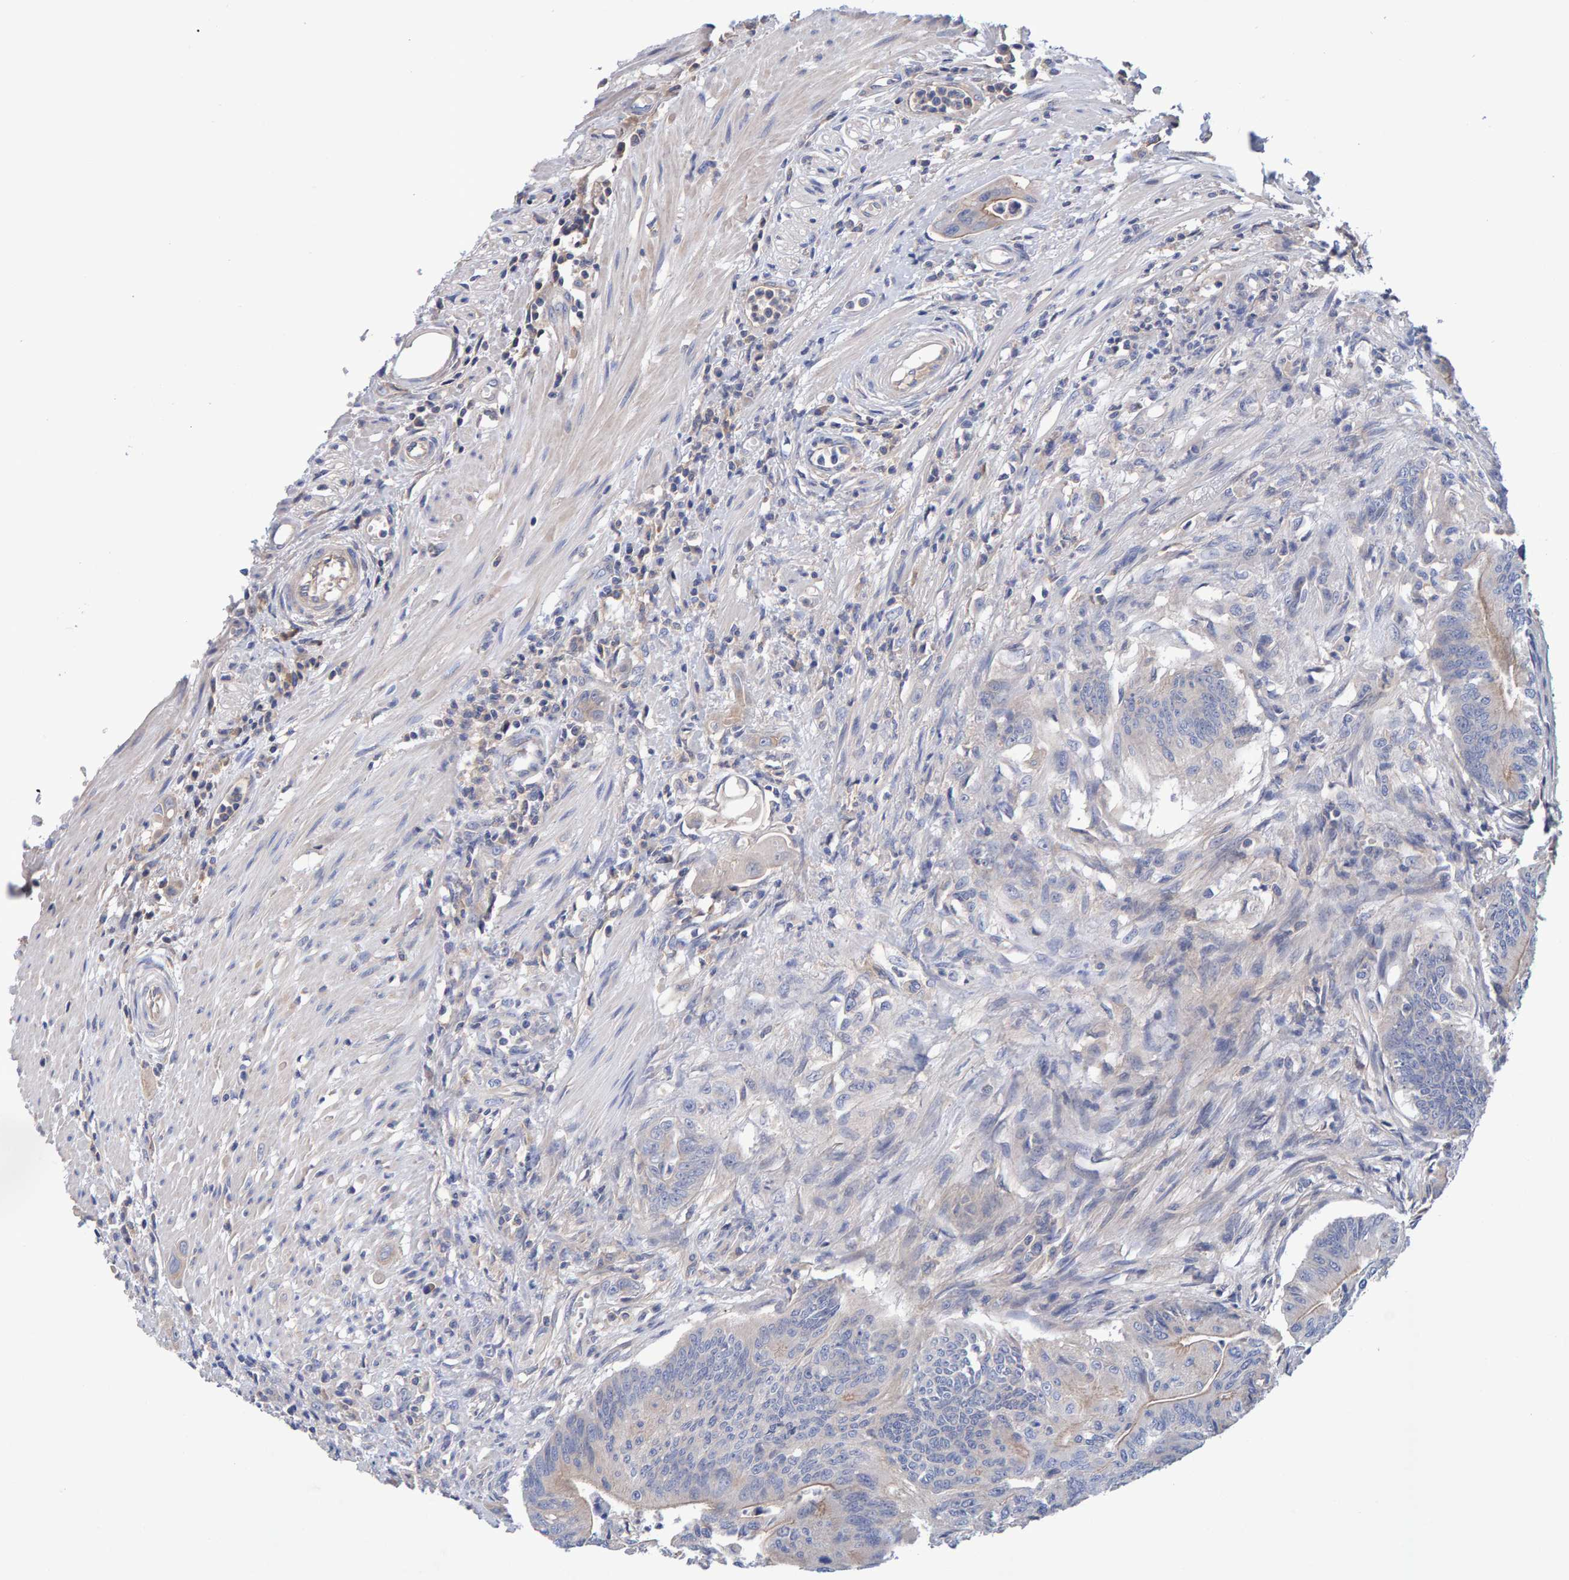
{"staining": {"intensity": "weak", "quantity": "<25%", "location": "cytoplasmic/membranous"}, "tissue": "colorectal cancer", "cell_type": "Tumor cells", "image_type": "cancer", "snomed": [{"axis": "morphology", "description": "Adenoma, NOS"}, {"axis": "morphology", "description": "Adenocarcinoma, NOS"}, {"axis": "topography", "description": "Colon"}], "caption": "A high-resolution image shows IHC staining of colorectal cancer (adenocarcinoma), which exhibits no significant positivity in tumor cells. Nuclei are stained in blue.", "gene": "EFR3A", "patient": {"sex": "male", "age": 79}}